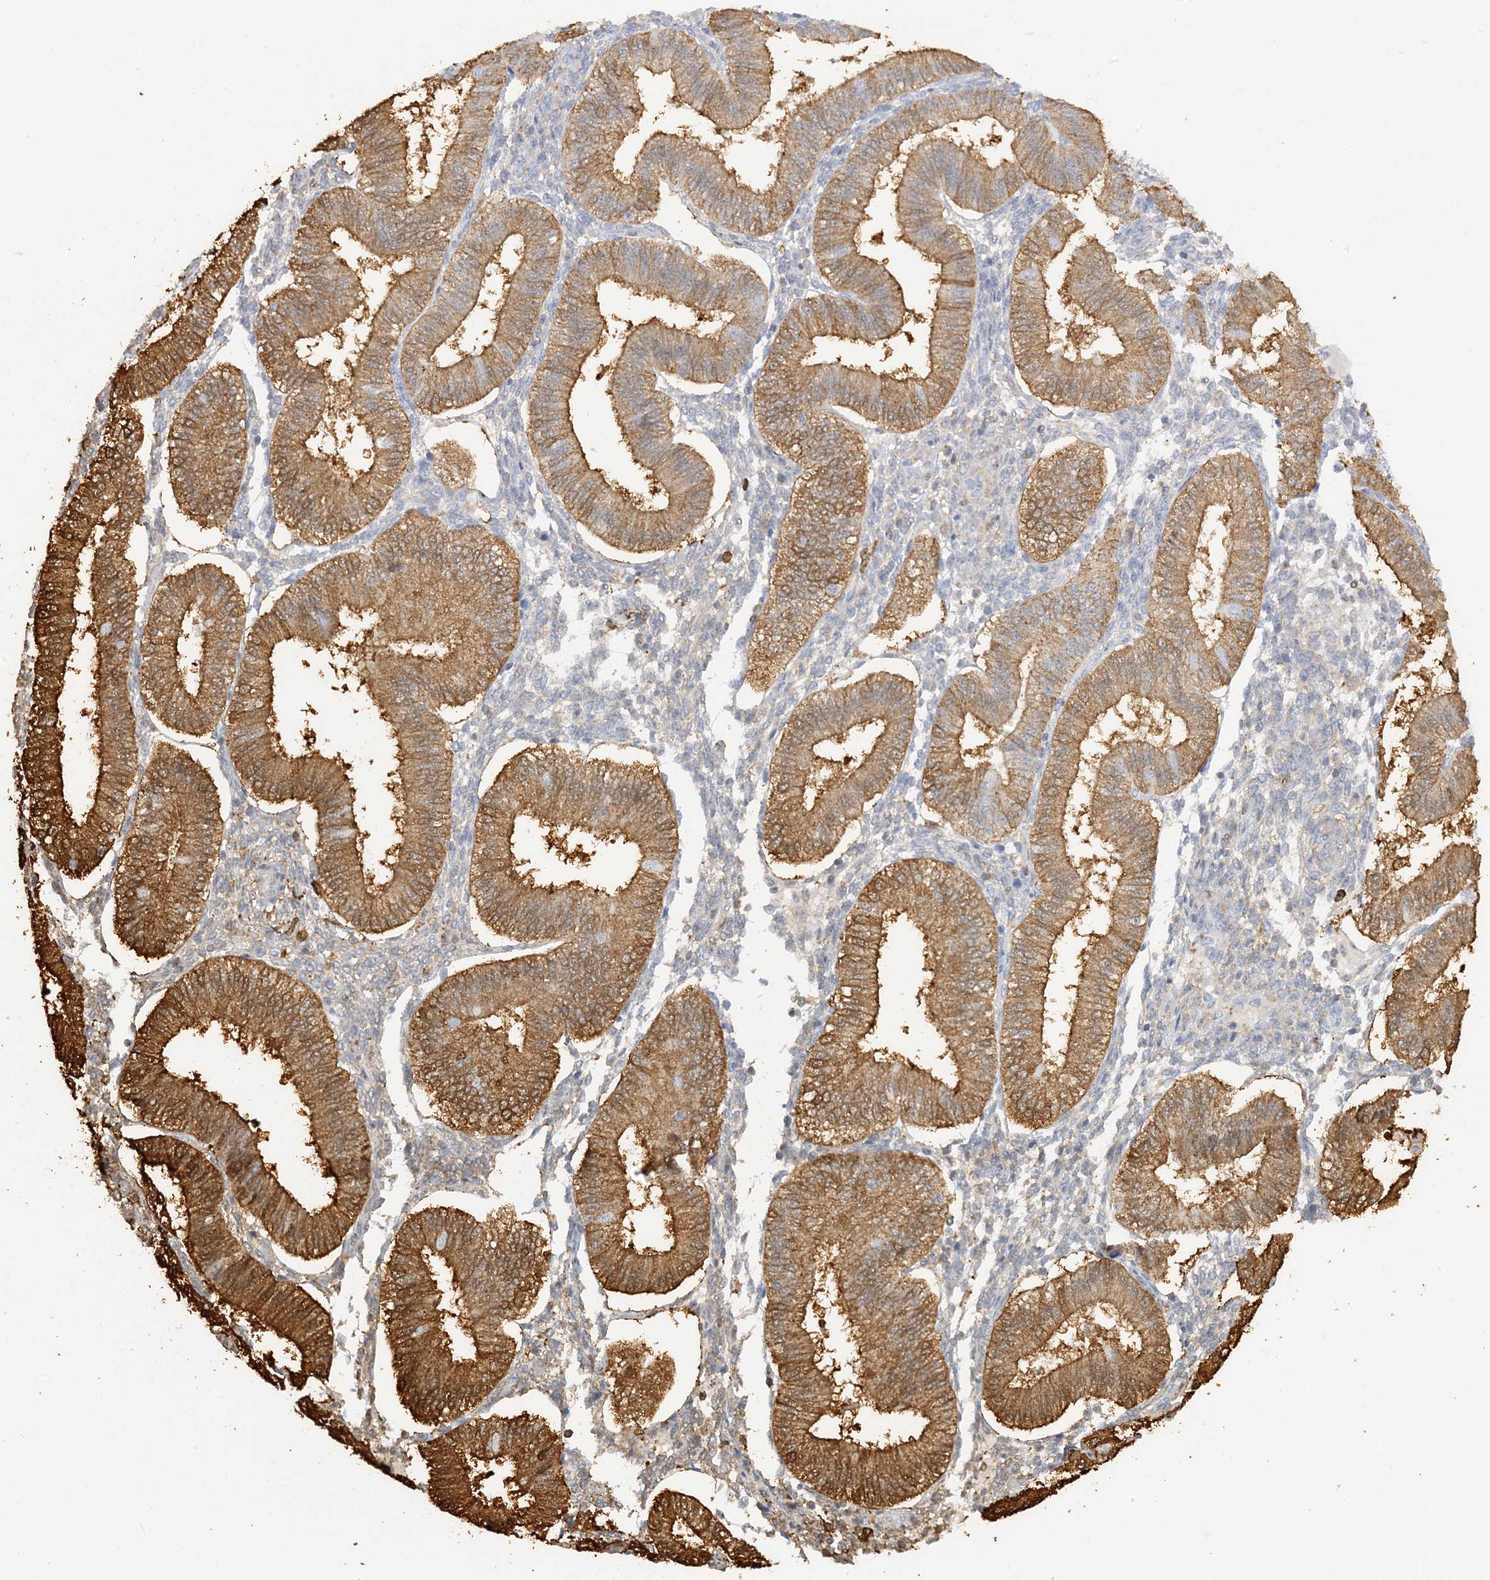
{"staining": {"intensity": "weak", "quantity": "<25%", "location": "cytoplasmic/membranous"}, "tissue": "endometrium", "cell_type": "Cells in endometrial stroma", "image_type": "normal", "snomed": [{"axis": "morphology", "description": "Normal tissue, NOS"}, {"axis": "topography", "description": "Endometrium"}], "caption": "Protein analysis of benign endometrium displays no significant staining in cells in endometrial stroma.", "gene": "PHACTR2", "patient": {"sex": "female", "age": 39}}